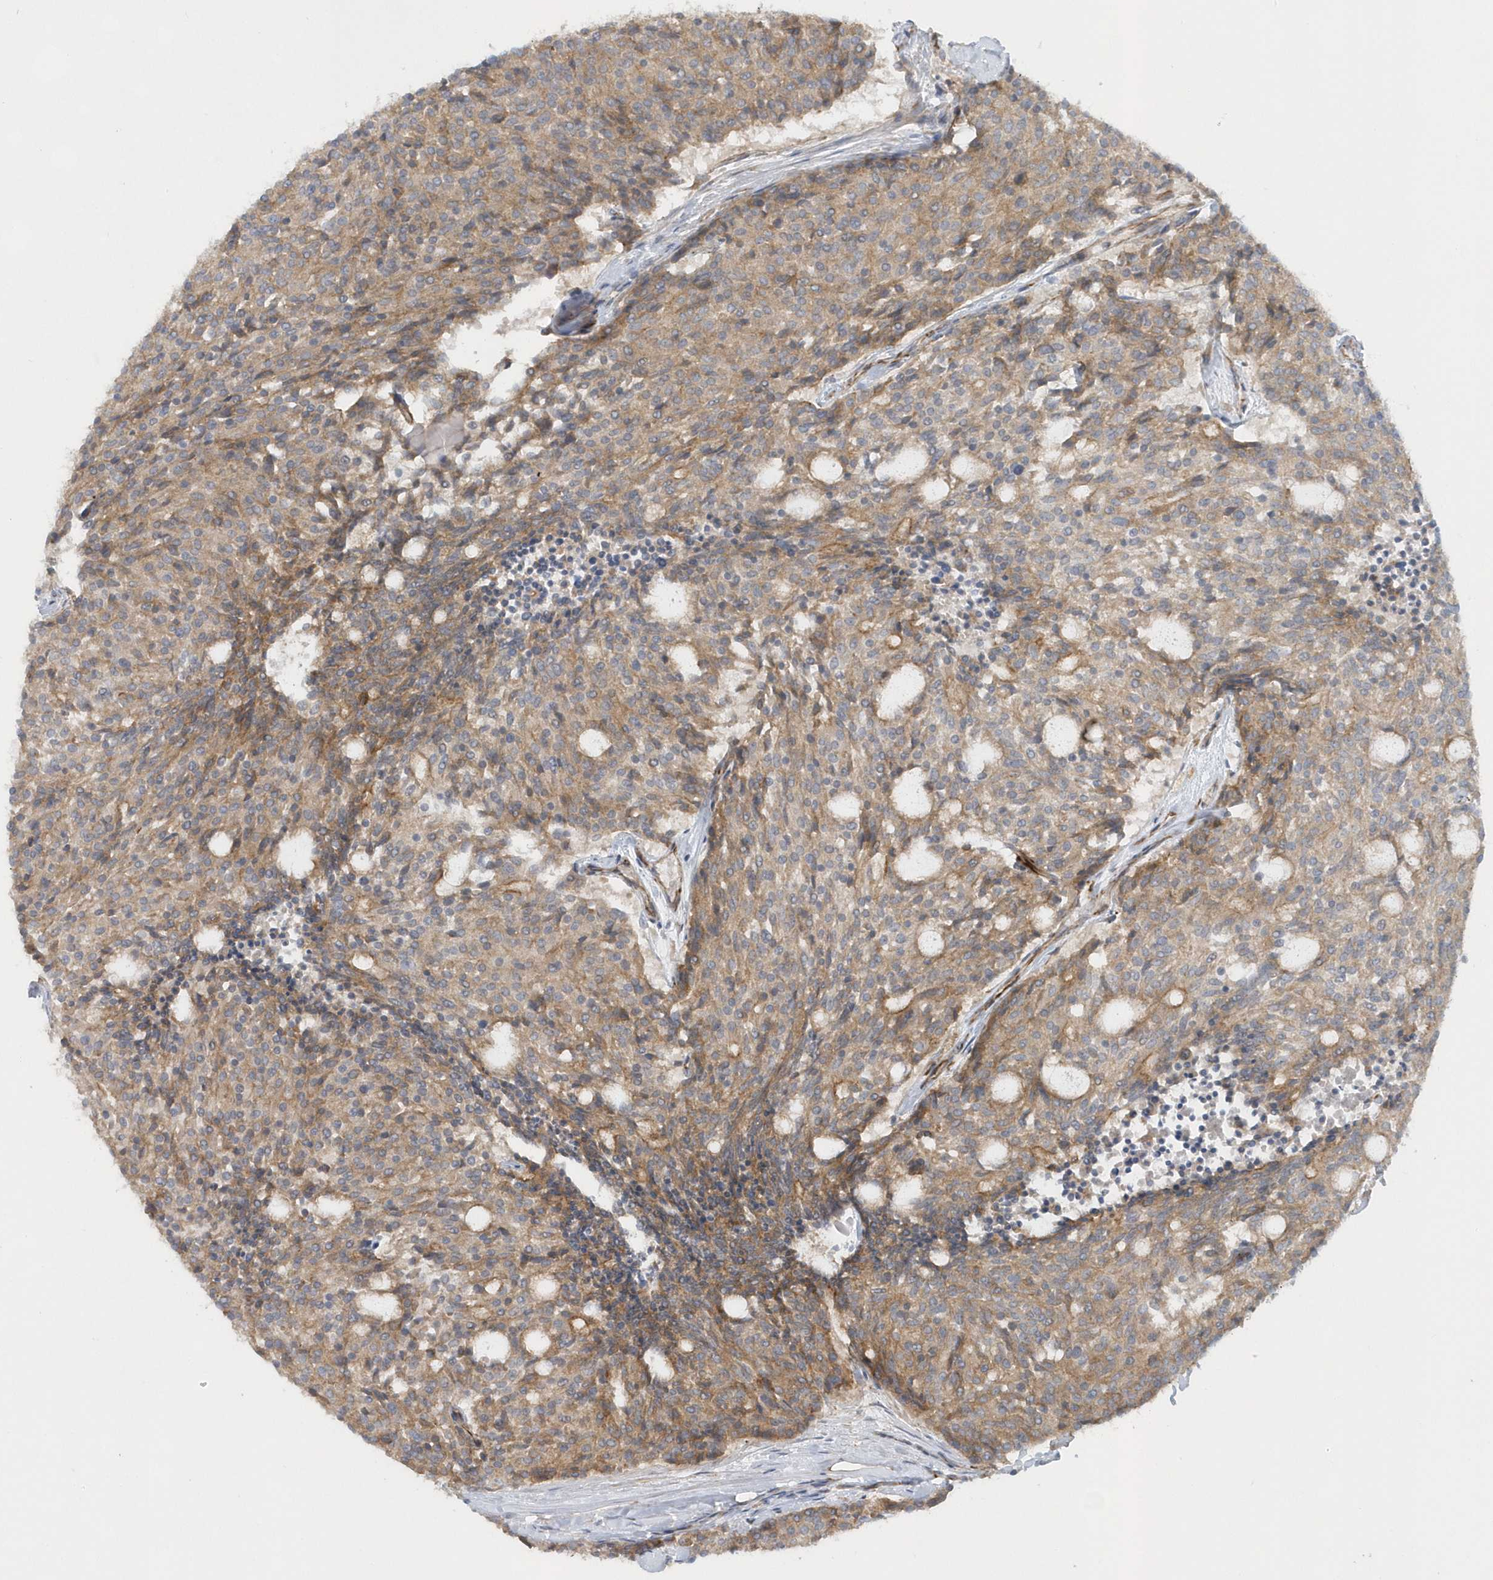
{"staining": {"intensity": "weak", "quantity": "25%-75%", "location": "cytoplasmic/membranous"}, "tissue": "carcinoid", "cell_type": "Tumor cells", "image_type": "cancer", "snomed": [{"axis": "morphology", "description": "Carcinoid, malignant, NOS"}, {"axis": "topography", "description": "Pancreas"}], "caption": "A high-resolution photomicrograph shows IHC staining of carcinoid, which demonstrates weak cytoplasmic/membranous positivity in about 25%-75% of tumor cells.", "gene": "RAB17", "patient": {"sex": "female", "age": 54}}